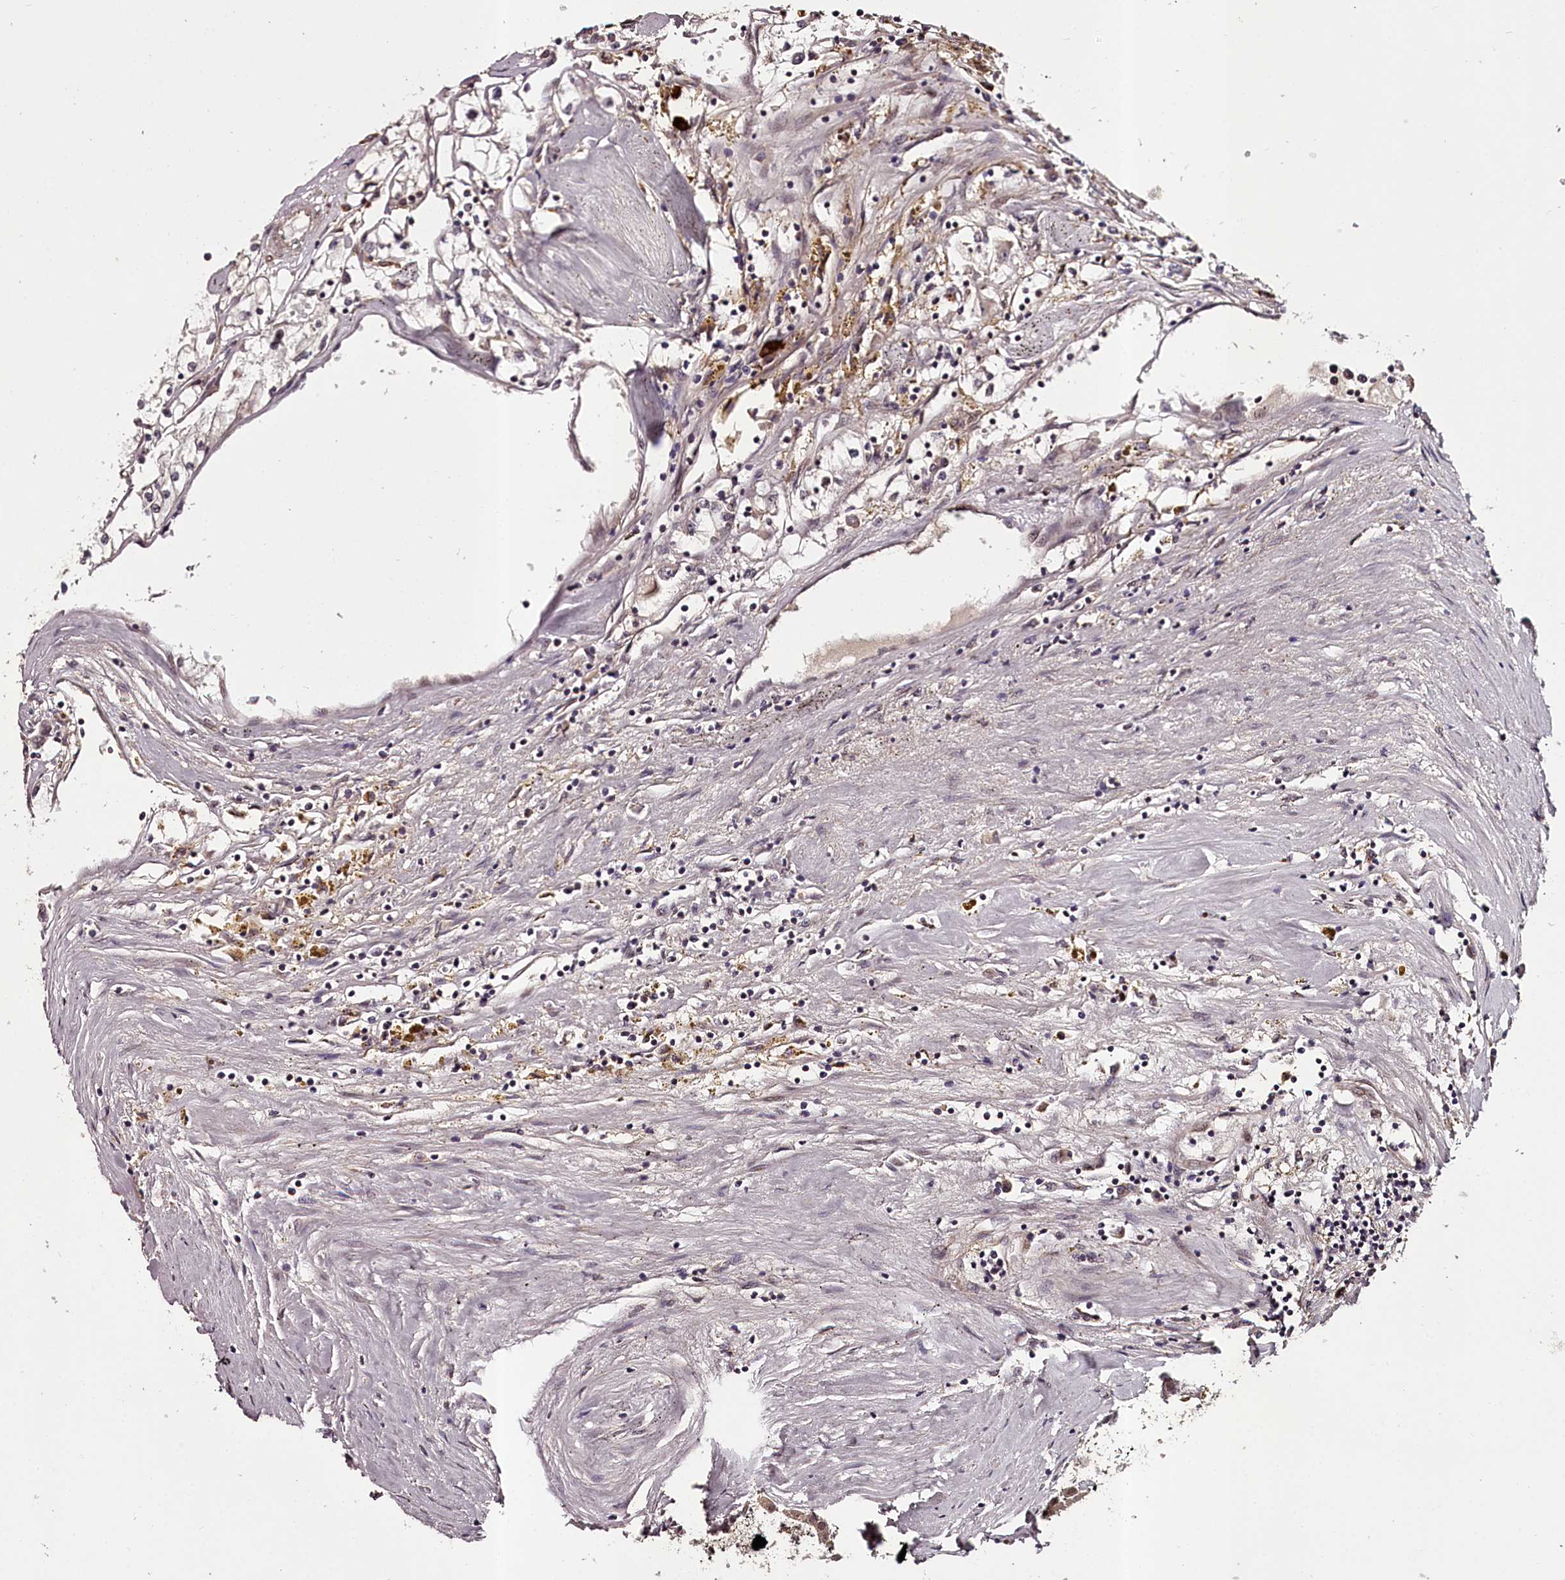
{"staining": {"intensity": "negative", "quantity": "none", "location": "none"}, "tissue": "renal cancer", "cell_type": "Tumor cells", "image_type": "cancer", "snomed": [{"axis": "morphology", "description": "Adenocarcinoma, NOS"}, {"axis": "topography", "description": "Kidney"}], "caption": "Immunohistochemistry of human renal cancer displays no staining in tumor cells.", "gene": "MAML3", "patient": {"sex": "male", "age": 56}}